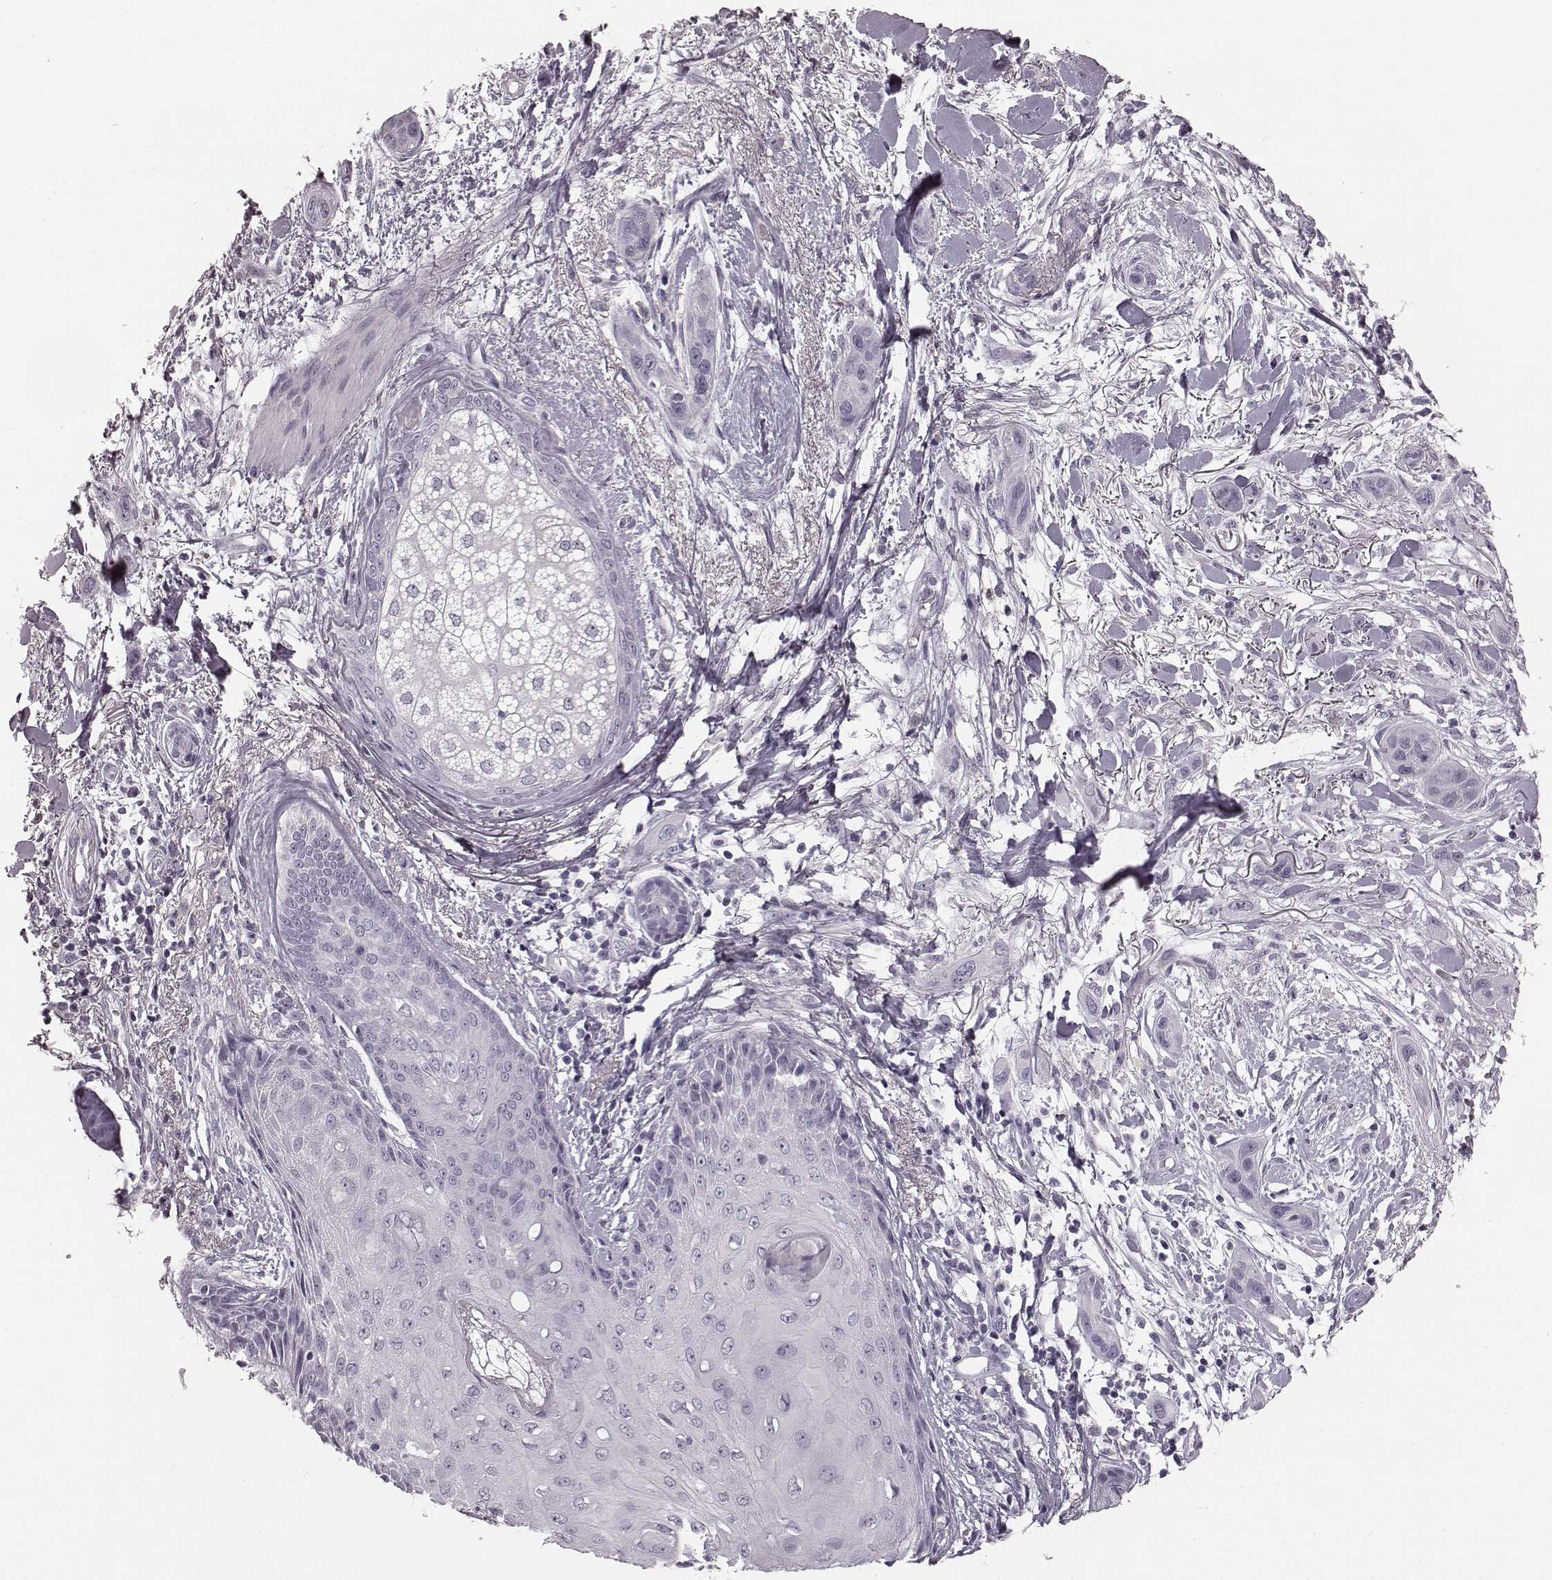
{"staining": {"intensity": "negative", "quantity": "none", "location": "none"}, "tissue": "skin cancer", "cell_type": "Tumor cells", "image_type": "cancer", "snomed": [{"axis": "morphology", "description": "Squamous cell carcinoma, NOS"}, {"axis": "topography", "description": "Skin"}], "caption": "Immunohistochemistry image of skin squamous cell carcinoma stained for a protein (brown), which reveals no positivity in tumor cells.", "gene": "TMPRSS15", "patient": {"sex": "male", "age": 79}}